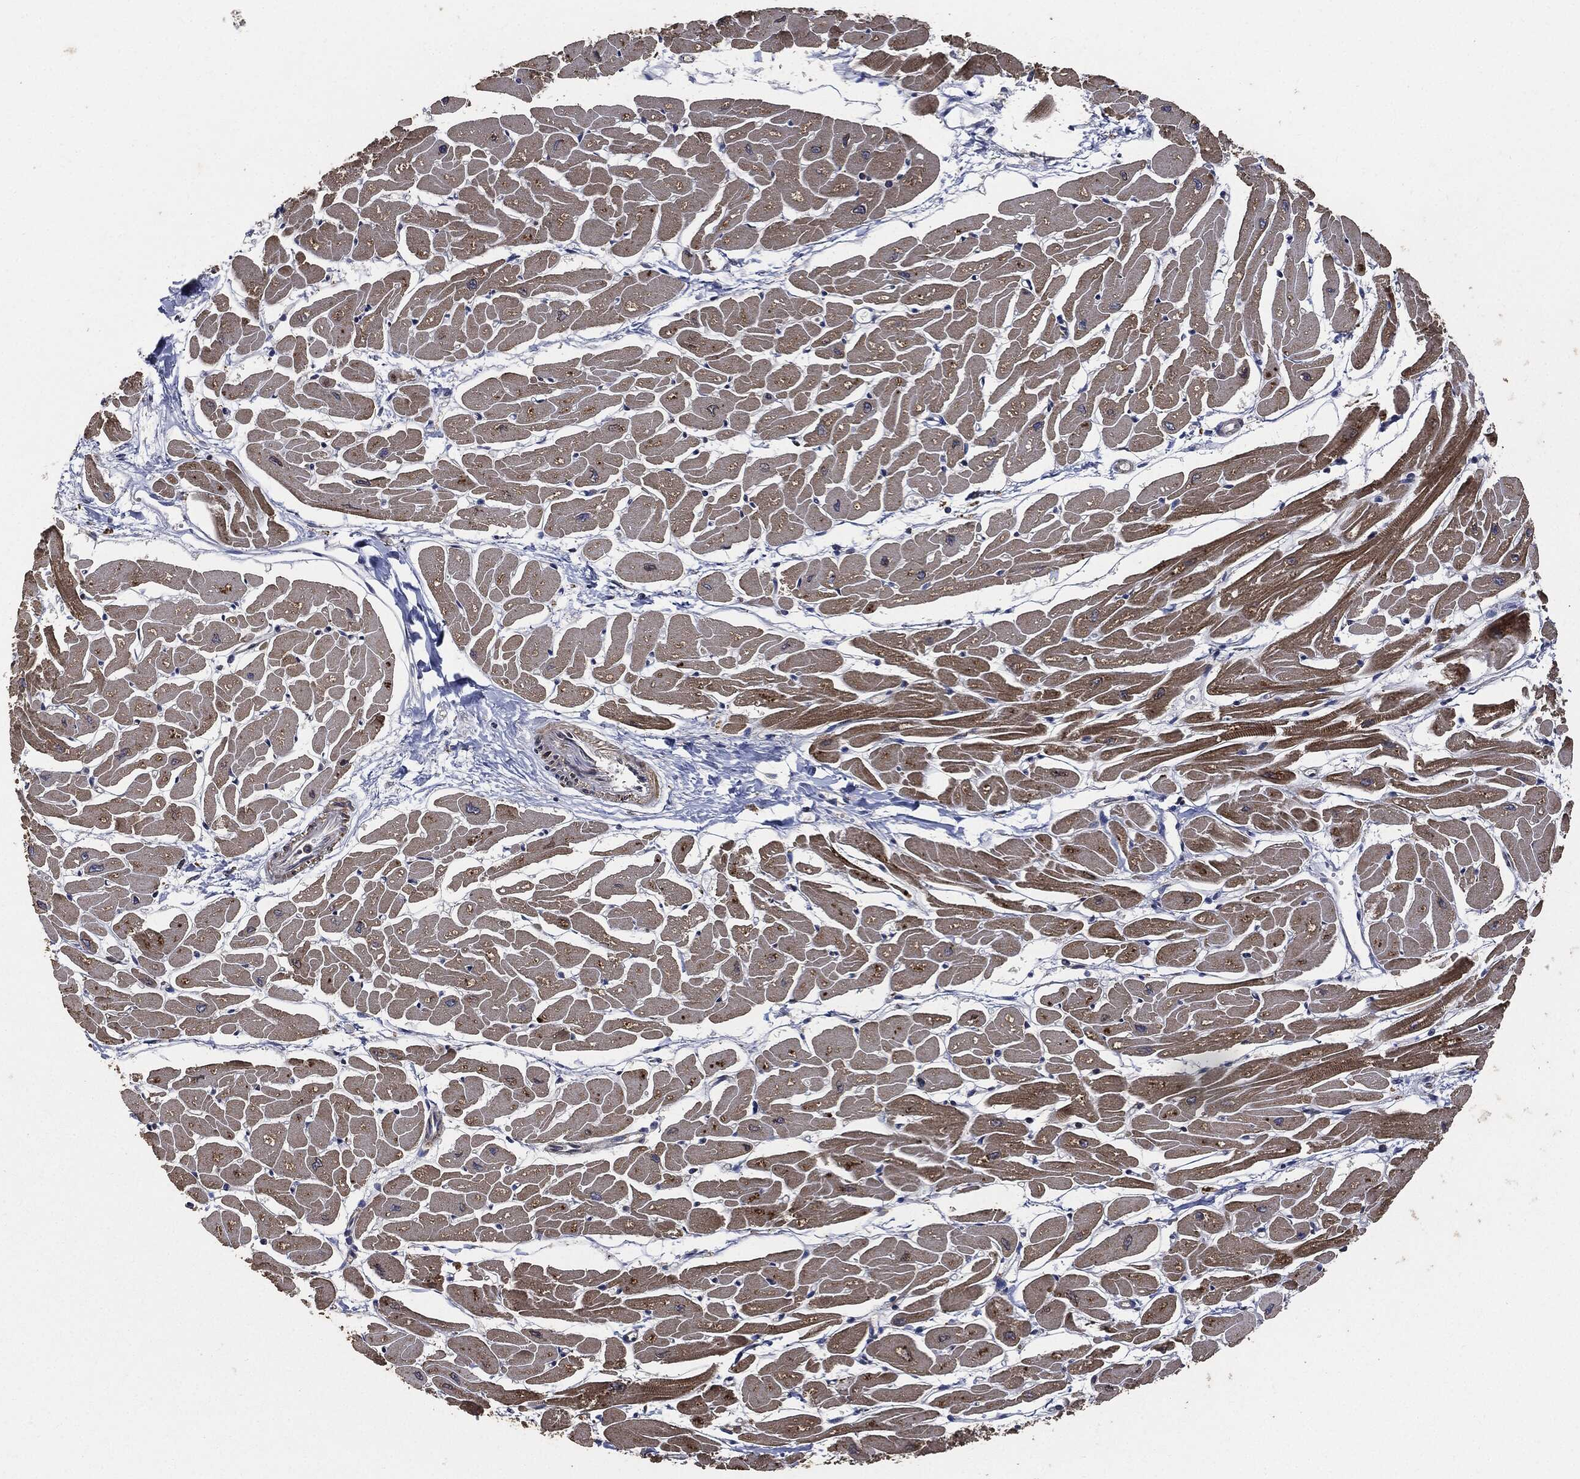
{"staining": {"intensity": "strong", "quantity": "25%-75%", "location": "cytoplasmic/membranous"}, "tissue": "heart muscle", "cell_type": "Cardiomyocytes", "image_type": "normal", "snomed": [{"axis": "morphology", "description": "Normal tissue, NOS"}, {"axis": "topography", "description": "Heart"}], "caption": "High-power microscopy captured an IHC micrograph of normal heart muscle, revealing strong cytoplasmic/membranous expression in approximately 25%-75% of cardiomyocytes. (DAB (3,3'-diaminobenzidine) IHC with brightfield microscopy, high magnification).", "gene": "STK3", "patient": {"sex": "male", "age": 57}}